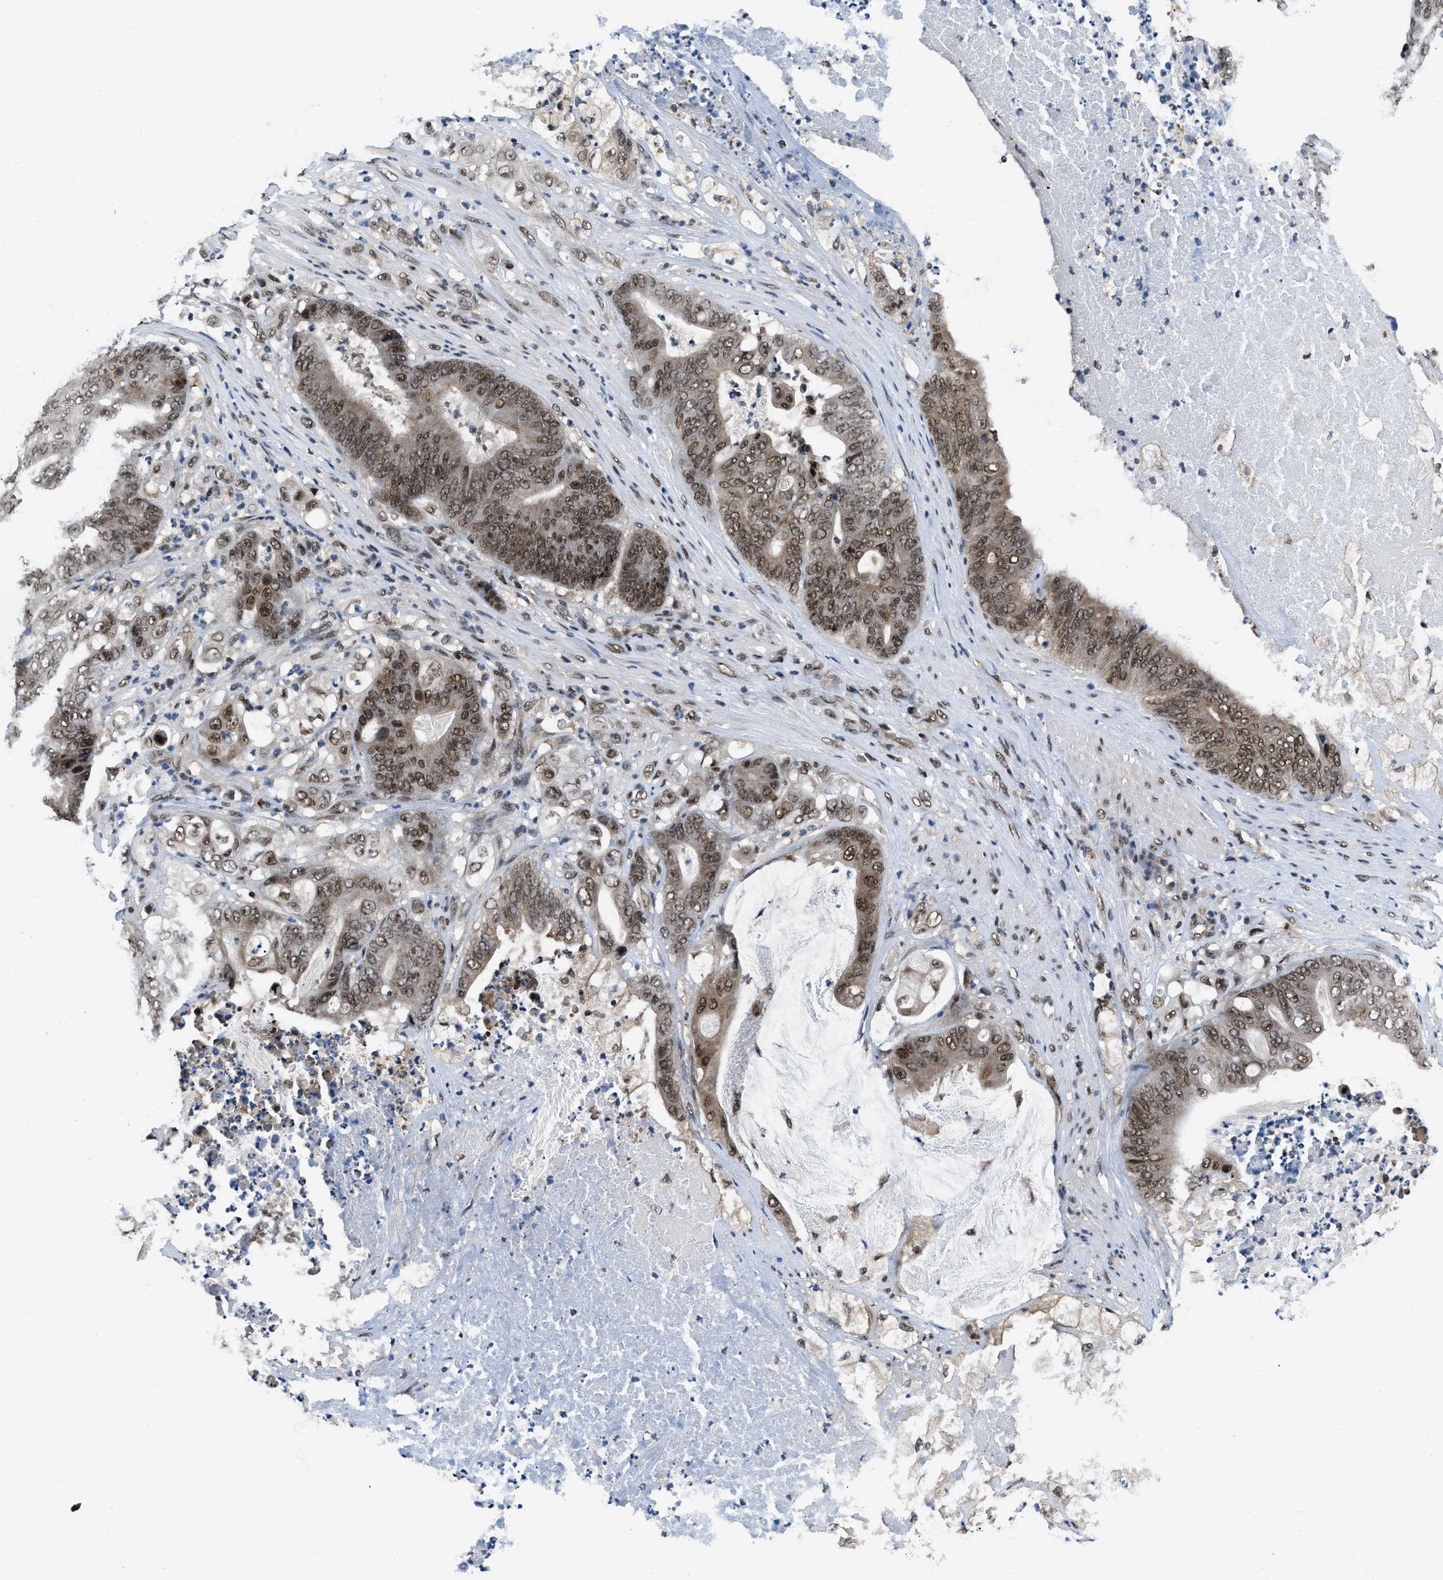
{"staining": {"intensity": "moderate", "quantity": ">75%", "location": "nuclear"}, "tissue": "stomach cancer", "cell_type": "Tumor cells", "image_type": "cancer", "snomed": [{"axis": "morphology", "description": "Adenocarcinoma, NOS"}, {"axis": "topography", "description": "Stomach"}], "caption": "Immunohistochemical staining of stomach adenocarcinoma displays medium levels of moderate nuclear expression in approximately >75% of tumor cells.", "gene": "SAFB", "patient": {"sex": "female", "age": 73}}